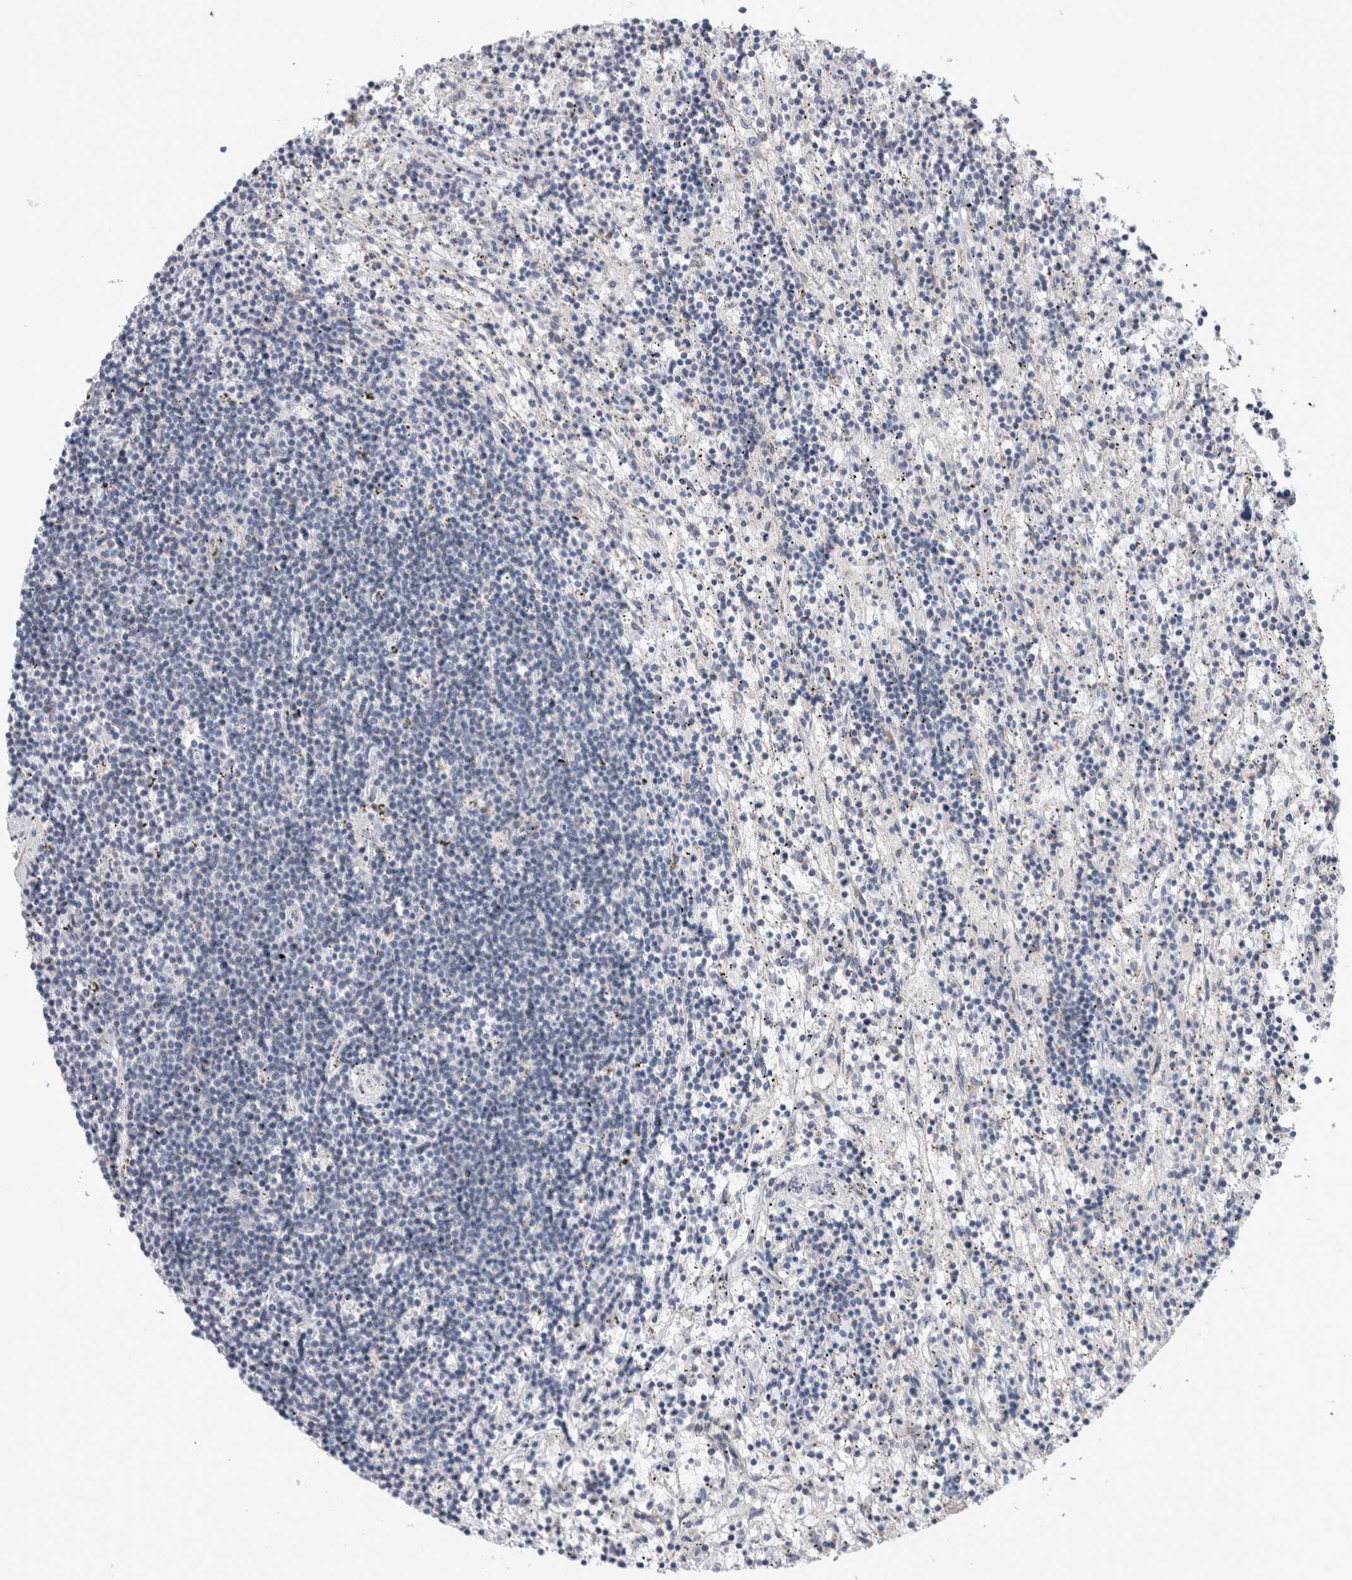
{"staining": {"intensity": "negative", "quantity": "none", "location": "none"}, "tissue": "lymphoma", "cell_type": "Tumor cells", "image_type": "cancer", "snomed": [{"axis": "morphology", "description": "Malignant lymphoma, non-Hodgkin's type, Low grade"}, {"axis": "topography", "description": "Spleen"}], "caption": "IHC histopathology image of human lymphoma stained for a protein (brown), which displays no staining in tumor cells.", "gene": "RBM48", "patient": {"sex": "male", "age": 76}}